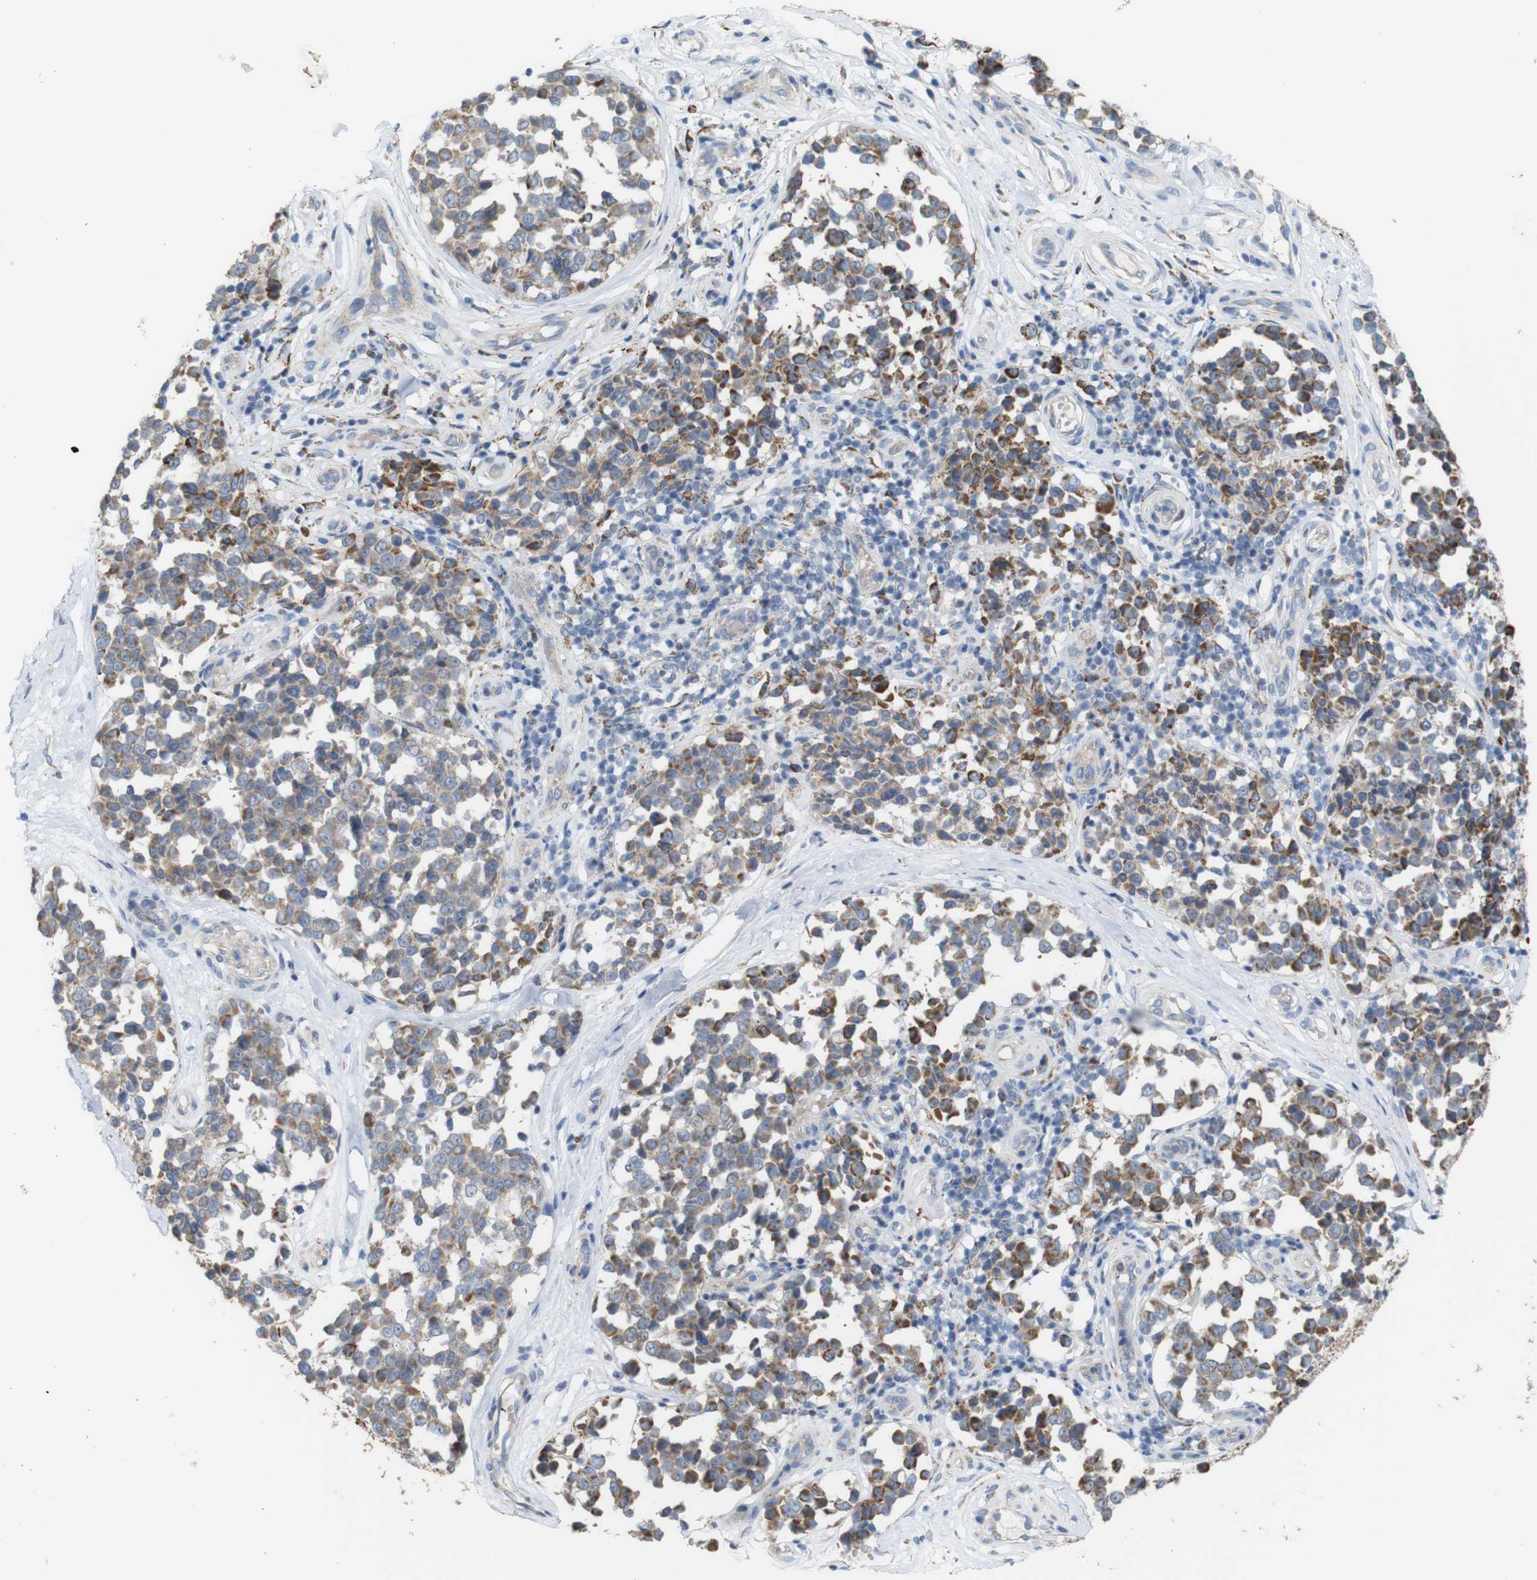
{"staining": {"intensity": "strong", "quantity": "25%-75%", "location": "cytoplasmic/membranous"}, "tissue": "melanoma", "cell_type": "Tumor cells", "image_type": "cancer", "snomed": [{"axis": "morphology", "description": "Malignant melanoma, NOS"}, {"axis": "topography", "description": "Skin"}], "caption": "An image of human malignant melanoma stained for a protein reveals strong cytoplasmic/membranous brown staining in tumor cells.", "gene": "PTPRR", "patient": {"sex": "female", "age": 64}}